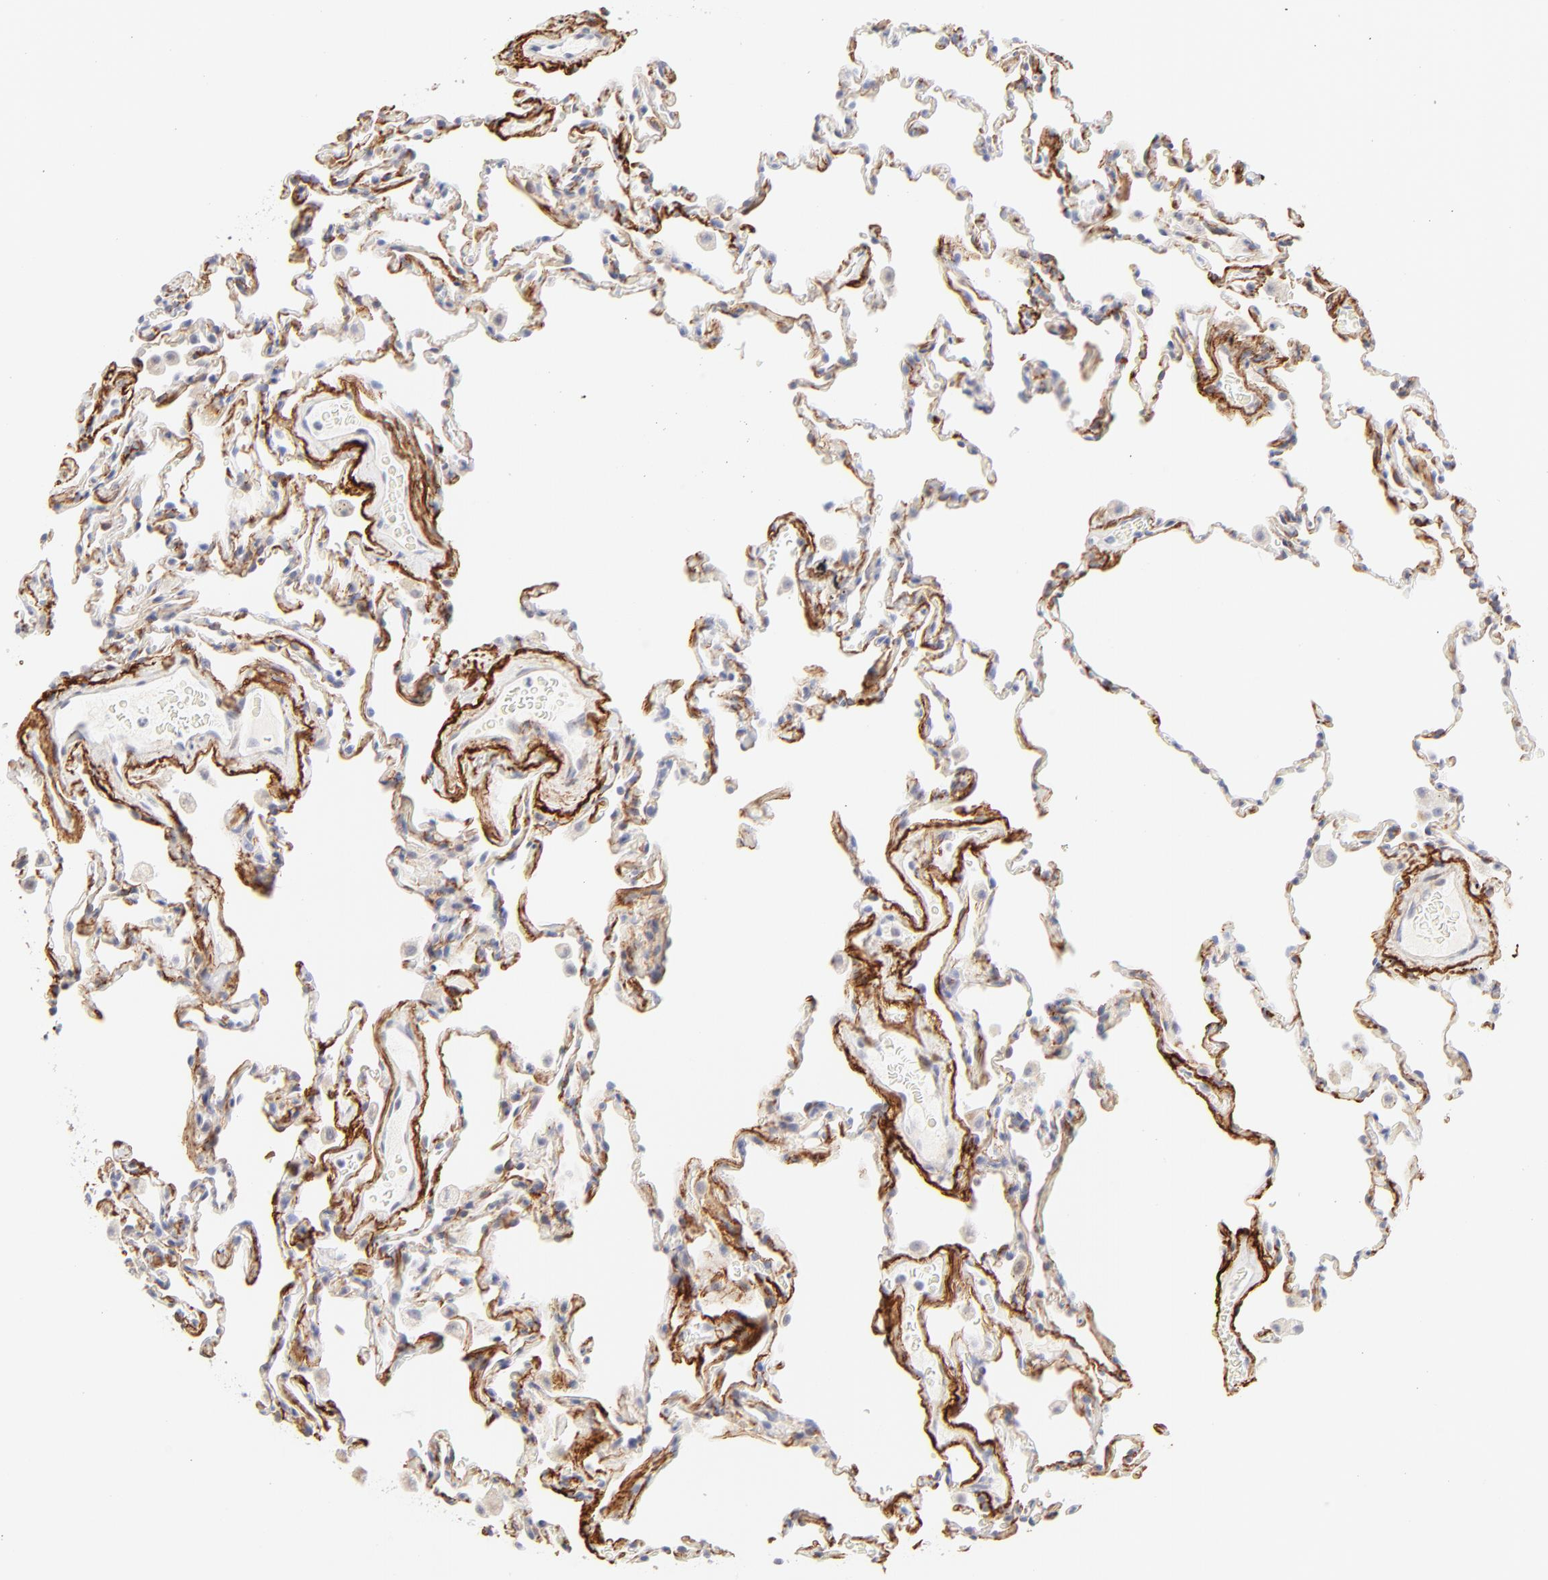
{"staining": {"intensity": "strong", "quantity": ">75%", "location": "cytoplasmic/membranous"}, "tissue": "lung", "cell_type": "Alveolar cells", "image_type": "normal", "snomed": [{"axis": "morphology", "description": "Normal tissue, NOS"}, {"axis": "morphology", "description": "Soft tissue tumor metastatic"}, {"axis": "topography", "description": "Lung"}], "caption": "Immunohistochemical staining of normal lung exhibits >75% levels of strong cytoplasmic/membranous protein expression in about >75% of alveolar cells. The protein of interest is shown in brown color, while the nuclei are stained blue.", "gene": "NPNT", "patient": {"sex": "male", "age": 59}}